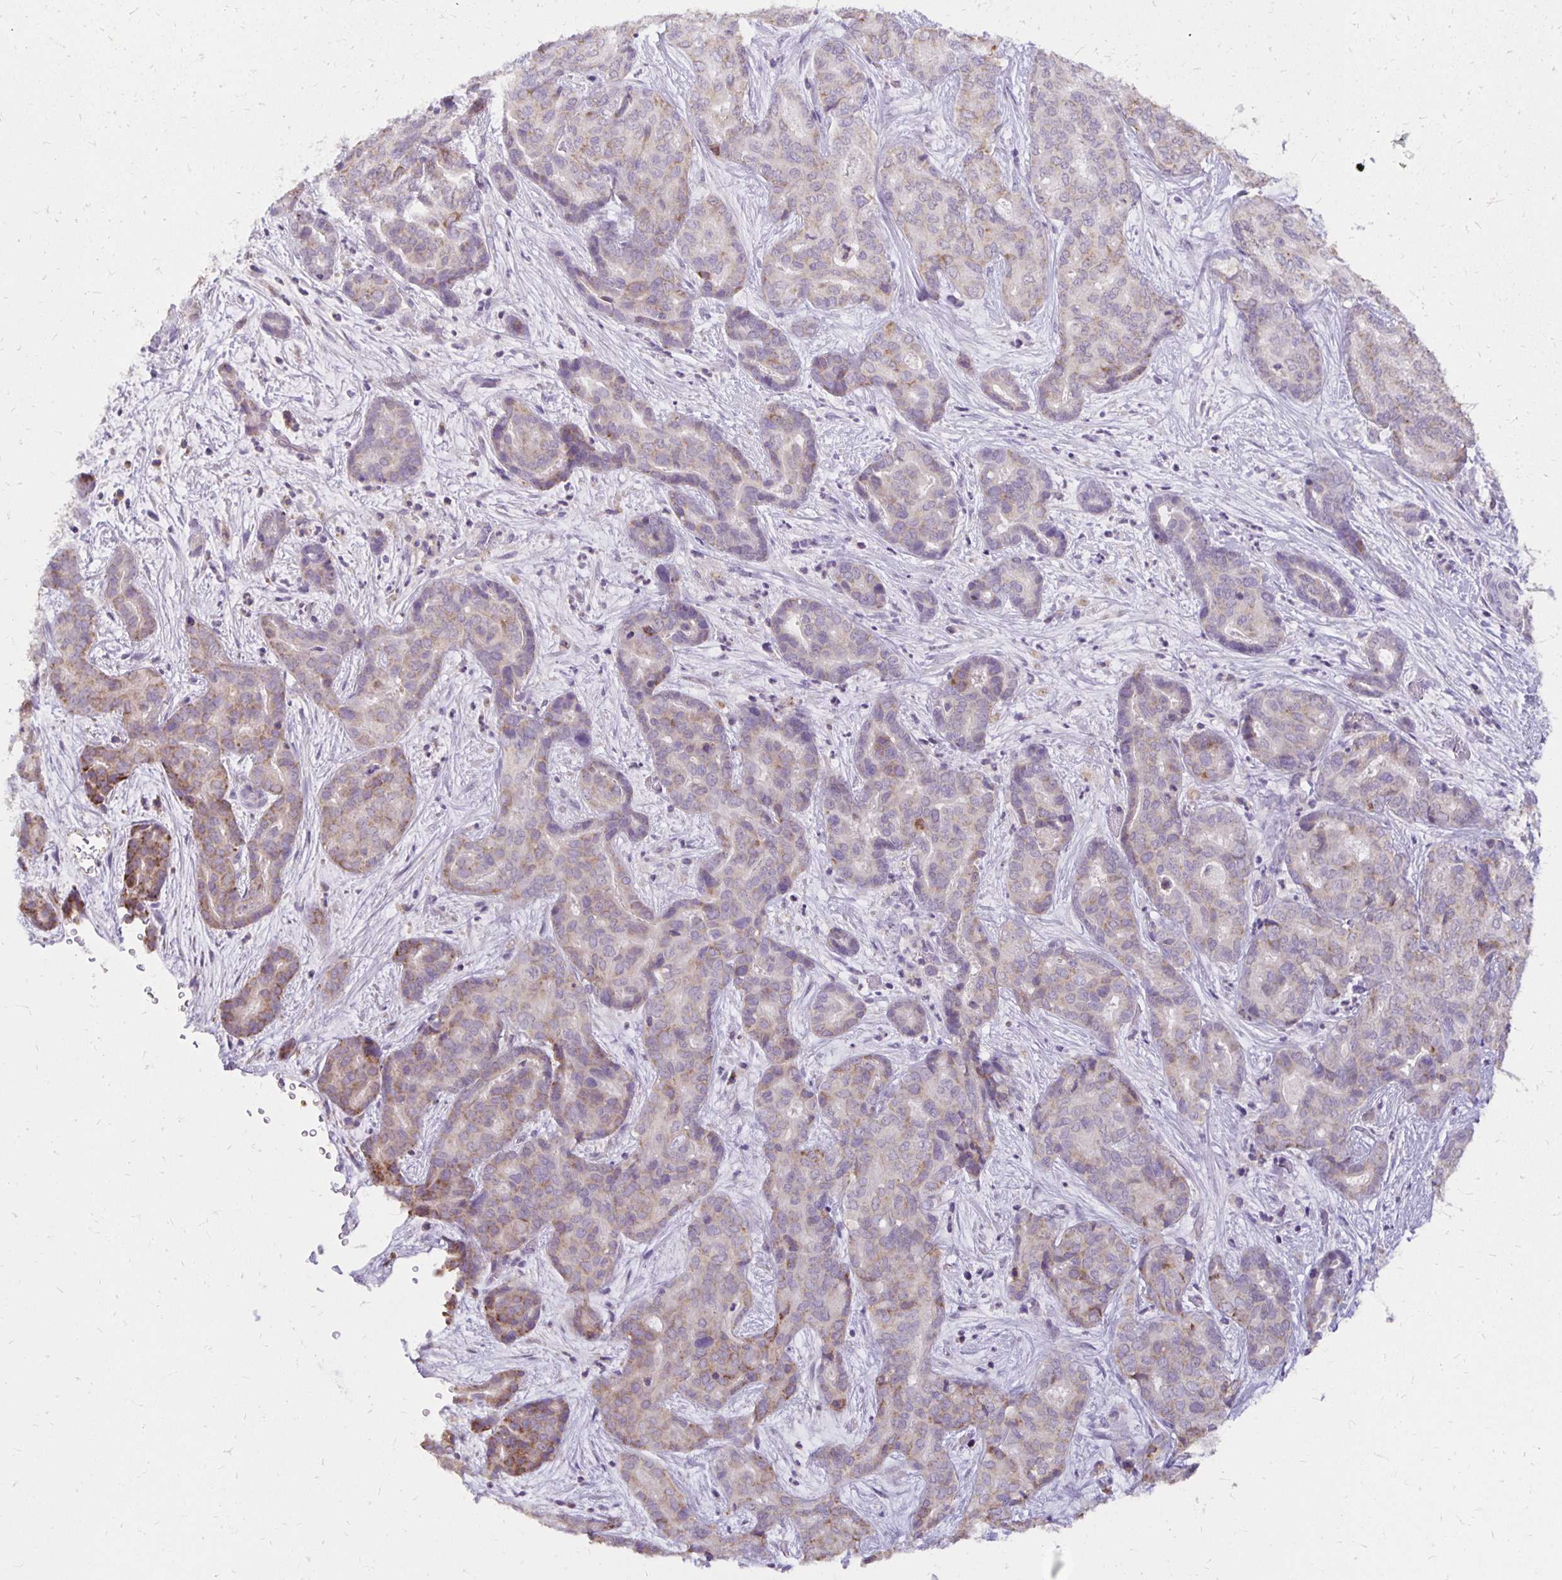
{"staining": {"intensity": "weak", "quantity": "<25%", "location": "cytoplasmic/membranous"}, "tissue": "liver cancer", "cell_type": "Tumor cells", "image_type": "cancer", "snomed": [{"axis": "morphology", "description": "Cholangiocarcinoma"}, {"axis": "topography", "description": "Liver"}], "caption": "Human liver cholangiocarcinoma stained for a protein using immunohistochemistry displays no positivity in tumor cells.", "gene": "IER3", "patient": {"sex": "female", "age": 64}}